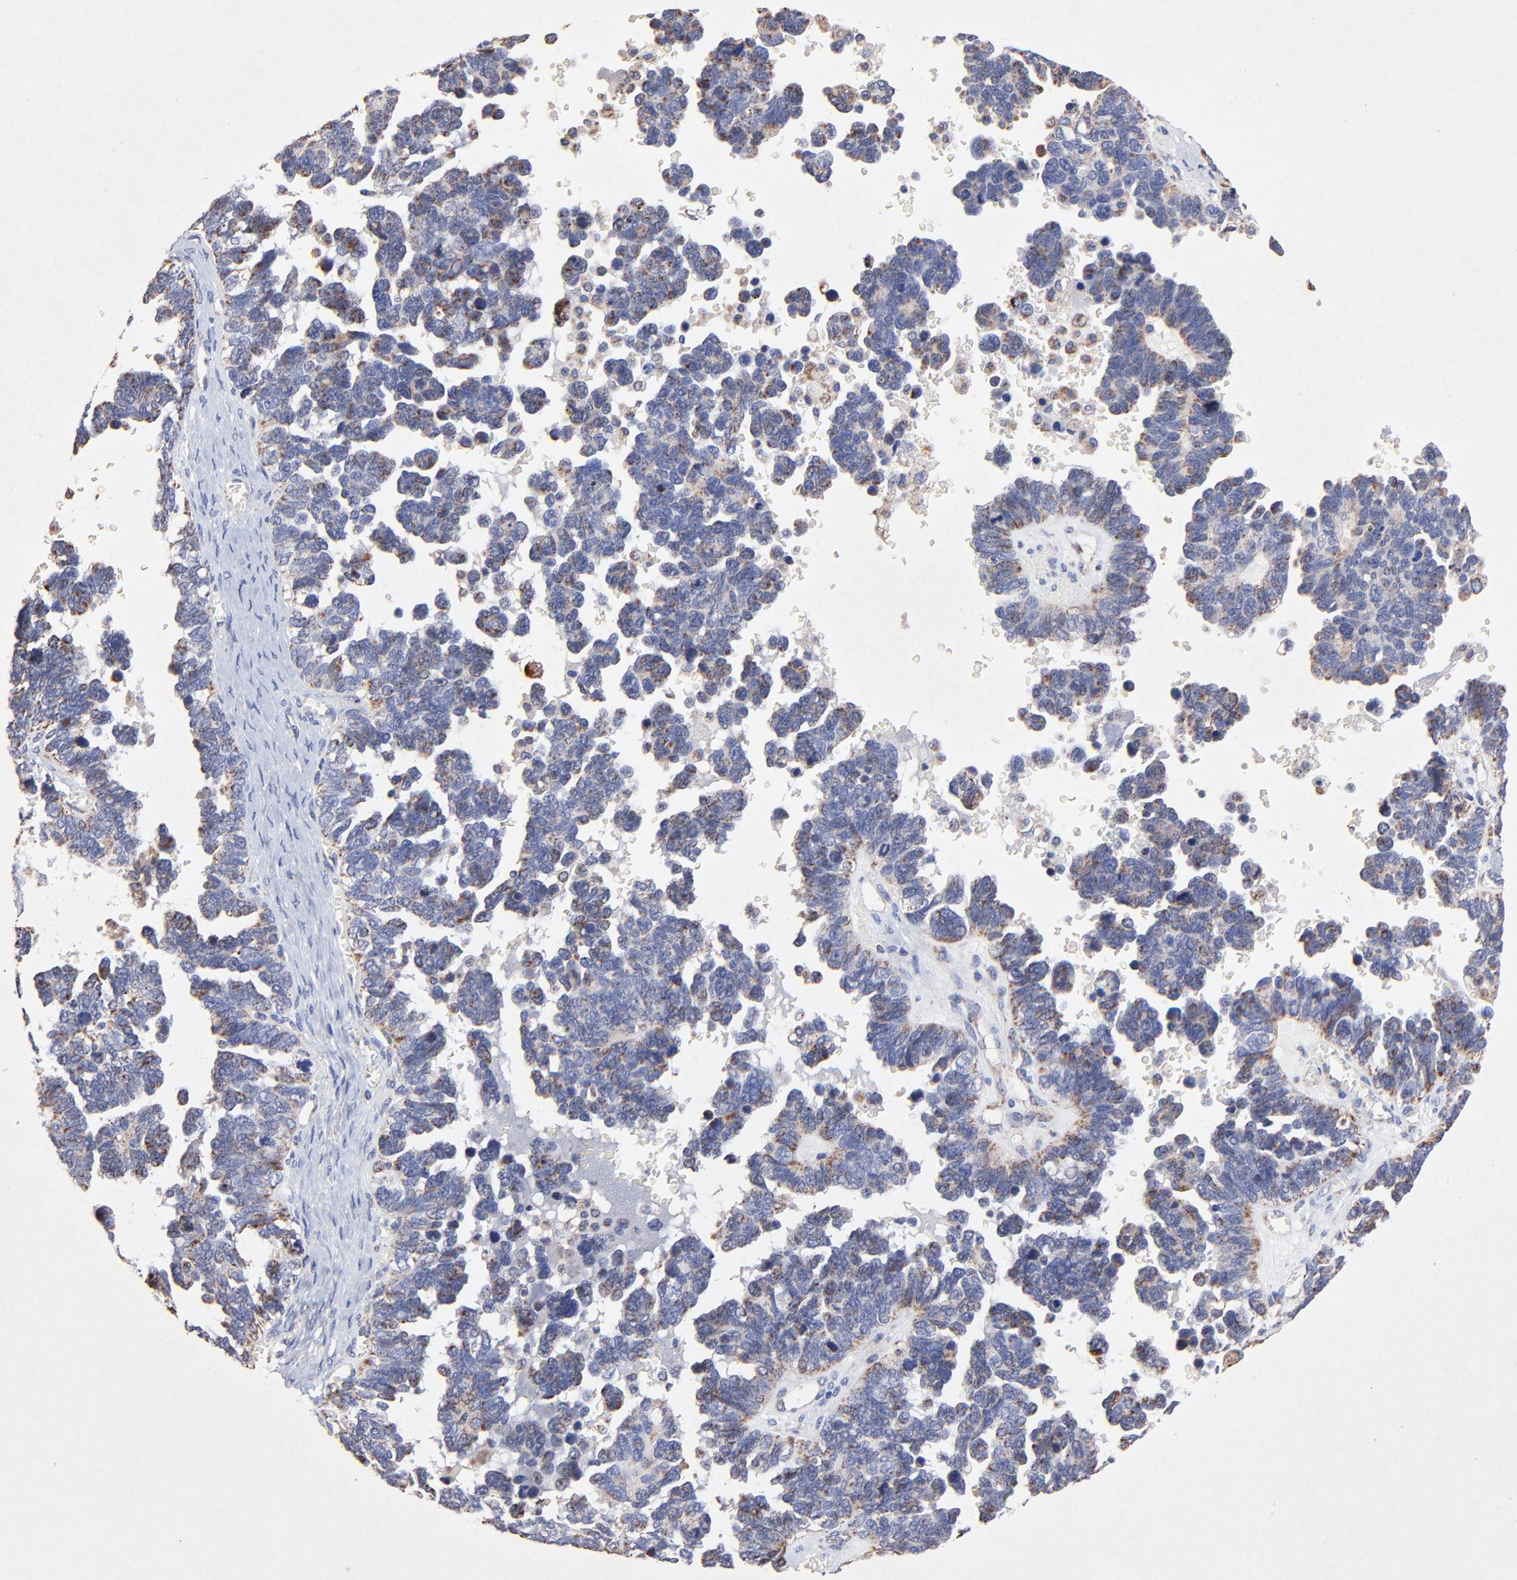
{"staining": {"intensity": "weak", "quantity": "25%-75%", "location": "cytoplasmic/membranous"}, "tissue": "ovarian cancer", "cell_type": "Tumor cells", "image_type": "cancer", "snomed": [{"axis": "morphology", "description": "Cystadenocarcinoma, serous, NOS"}, {"axis": "topography", "description": "Ovary"}], "caption": "The immunohistochemical stain shows weak cytoplasmic/membranous positivity in tumor cells of ovarian serous cystadenocarcinoma tissue.", "gene": "SSBP1", "patient": {"sex": "female", "age": 69}}